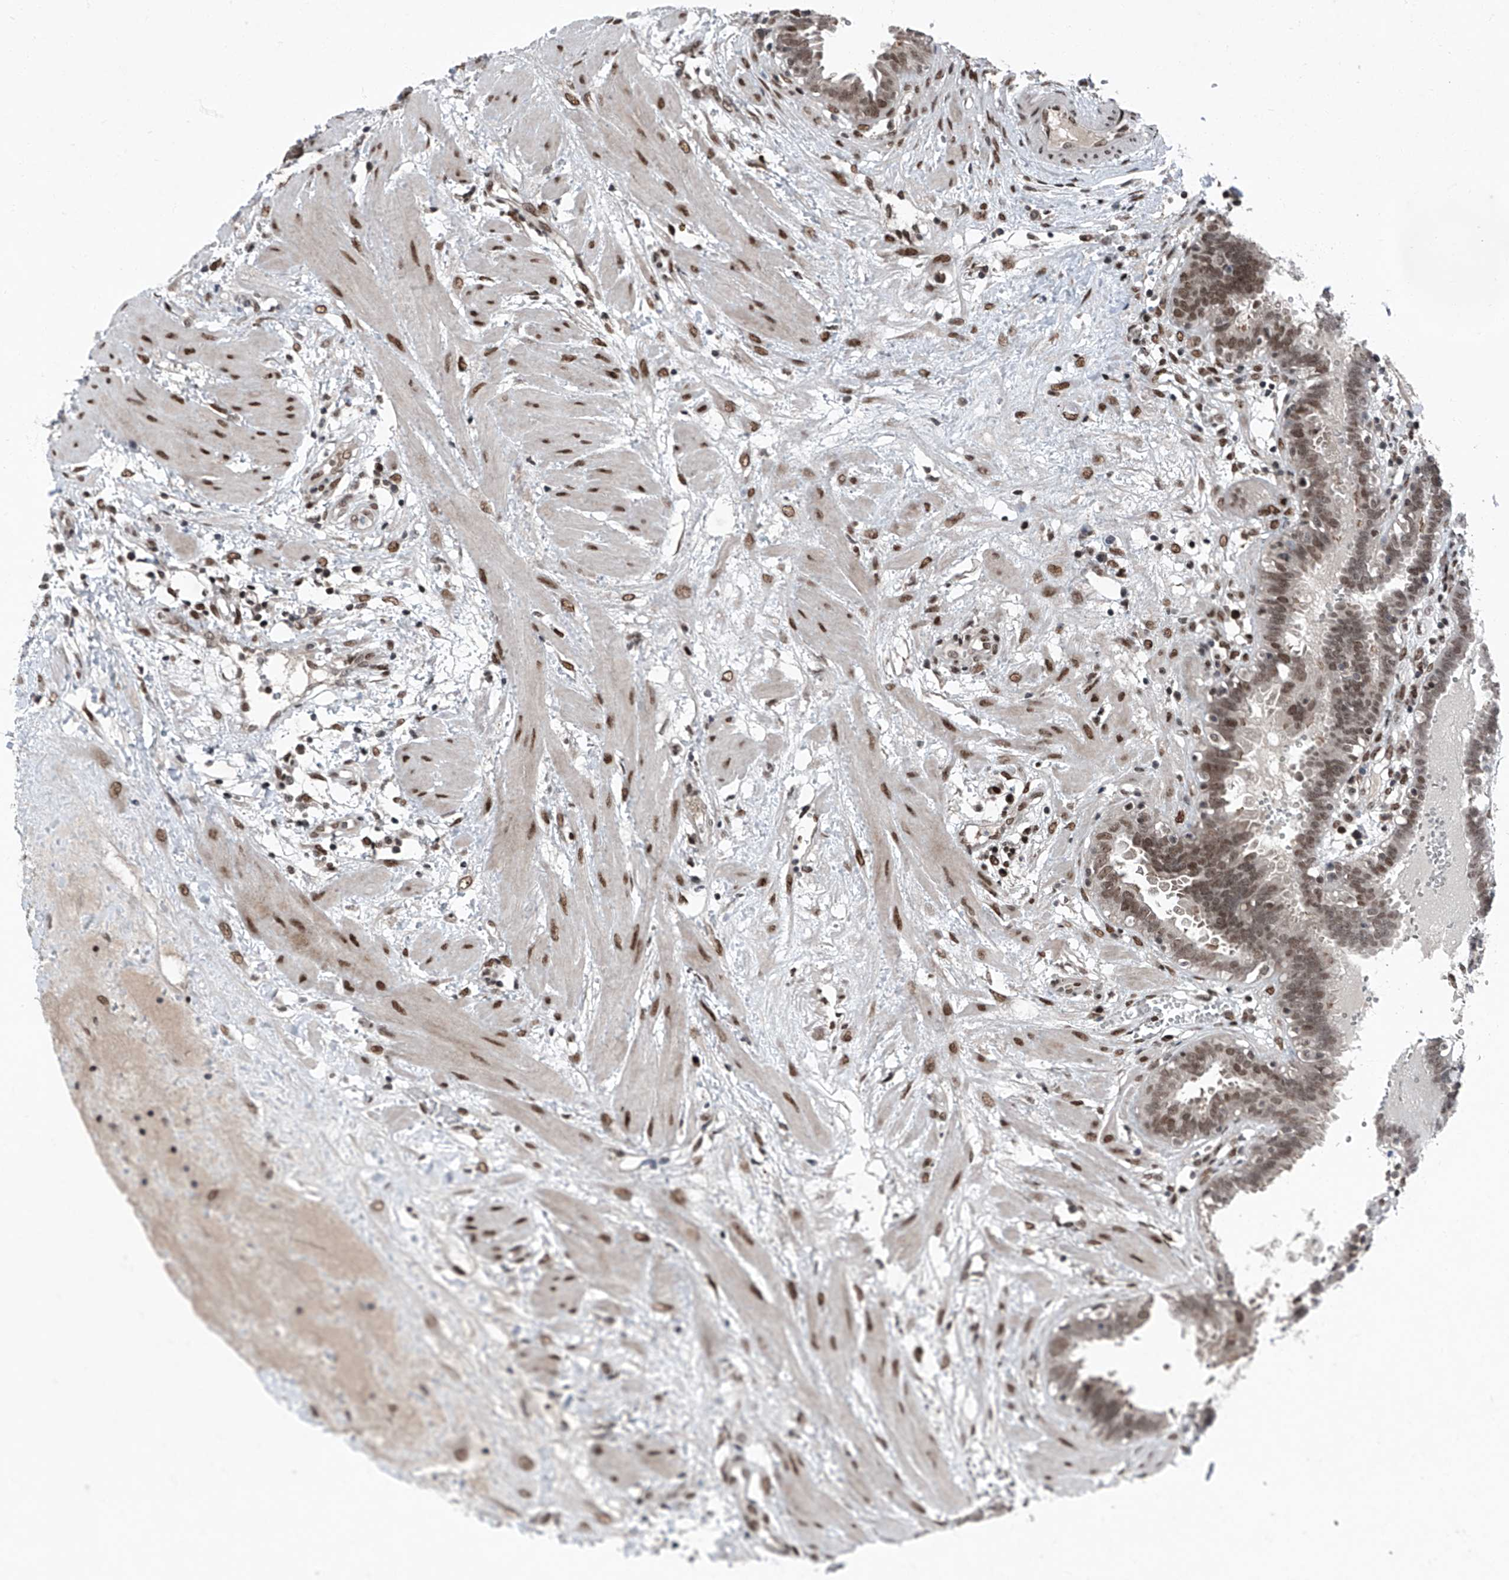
{"staining": {"intensity": "moderate", "quantity": ">75%", "location": "nuclear"}, "tissue": "fallopian tube", "cell_type": "Glandular cells", "image_type": "normal", "snomed": [{"axis": "morphology", "description": "Normal tissue, NOS"}, {"axis": "topography", "description": "Fallopian tube"}, {"axis": "topography", "description": "Placenta"}], "caption": "Immunohistochemical staining of benign human fallopian tube reveals >75% levels of moderate nuclear protein staining in approximately >75% of glandular cells.", "gene": "BMI1", "patient": {"sex": "female", "age": 32}}